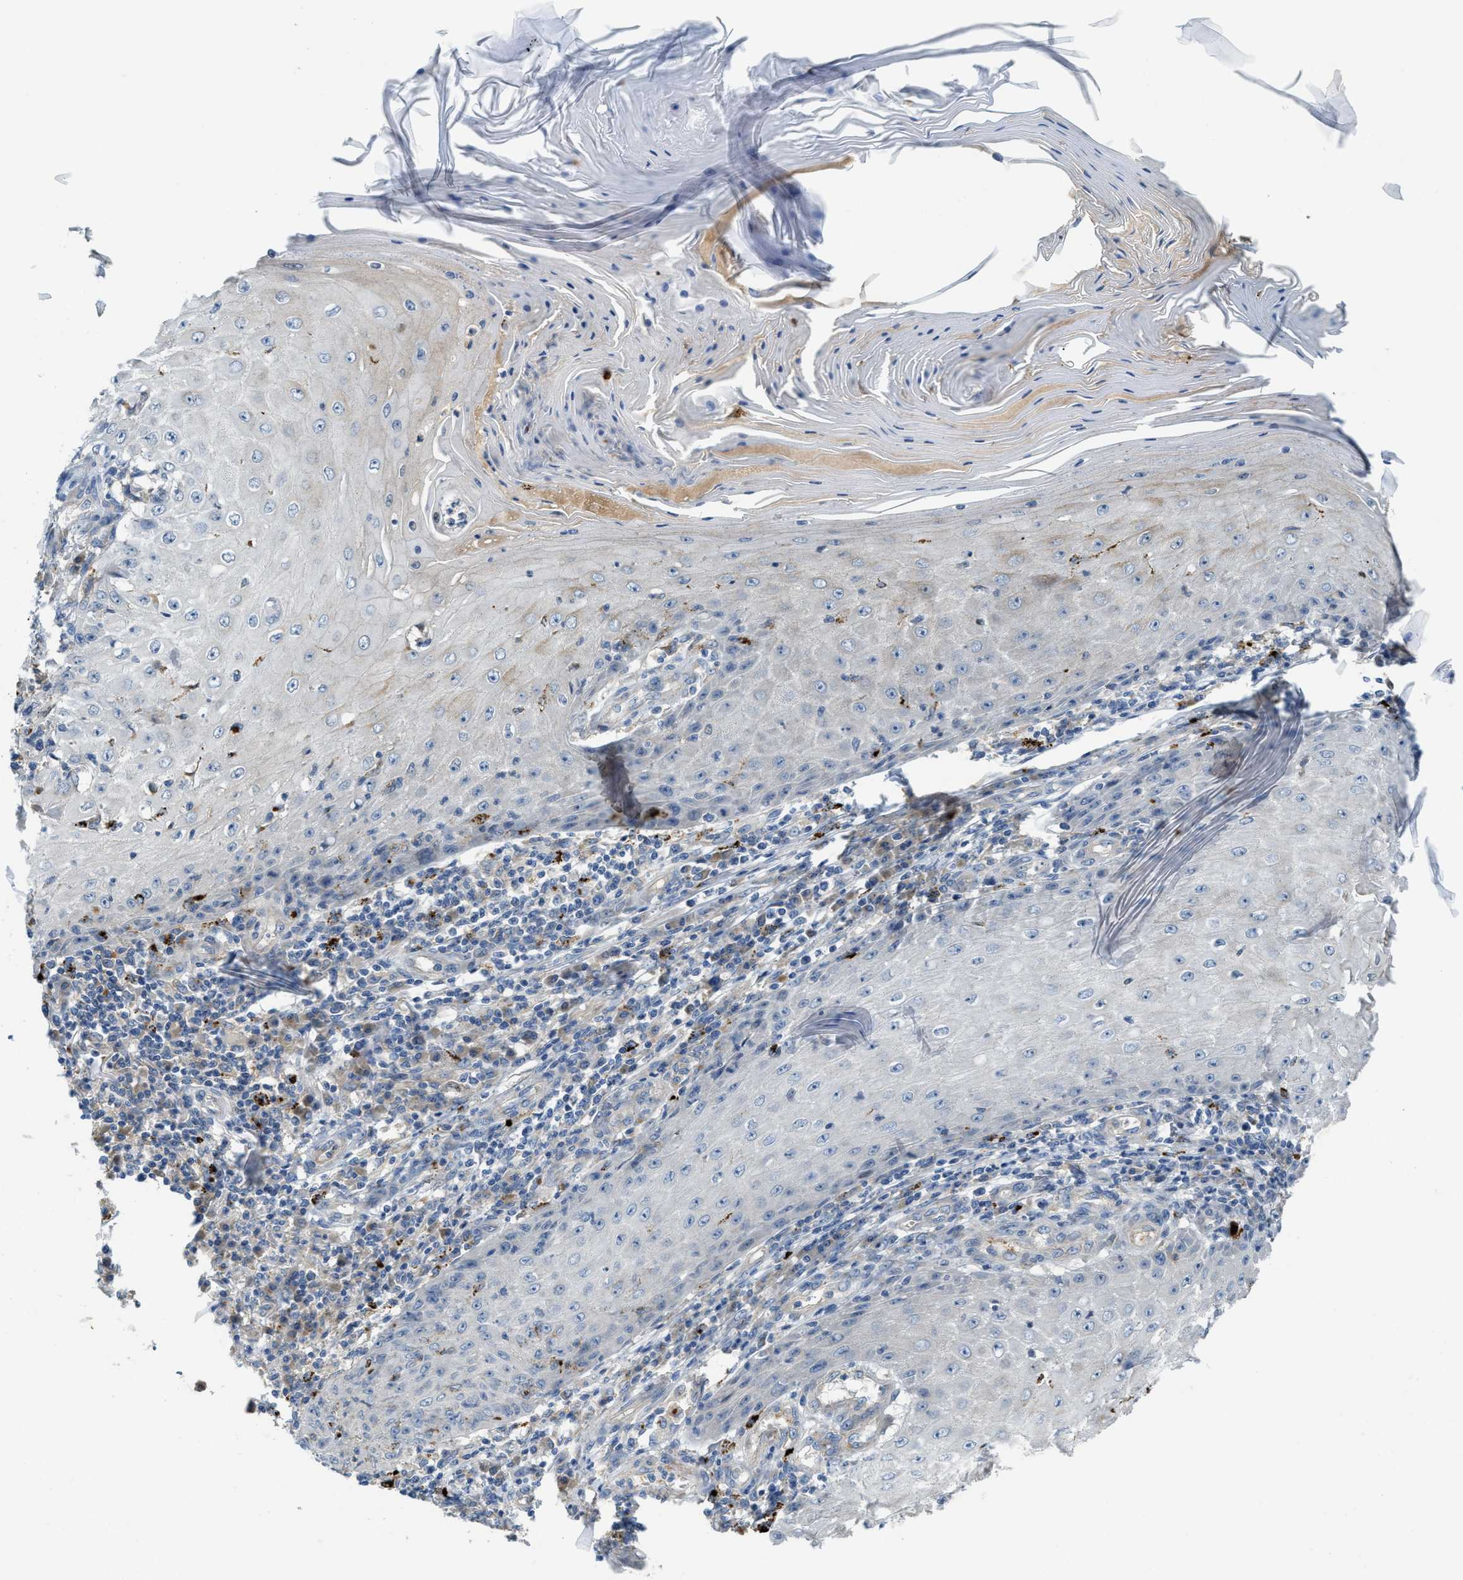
{"staining": {"intensity": "negative", "quantity": "none", "location": "none"}, "tissue": "skin cancer", "cell_type": "Tumor cells", "image_type": "cancer", "snomed": [{"axis": "morphology", "description": "Squamous cell carcinoma, NOS"}, {"axis": "topography", "description": "Skin"}], "caption": "Protein analysis of squamous cell carcinoma (skin) shows no significant staining in tumor cells.", "gene": "KLHDC10", "patient": {"sex": "female", "age": 73}}